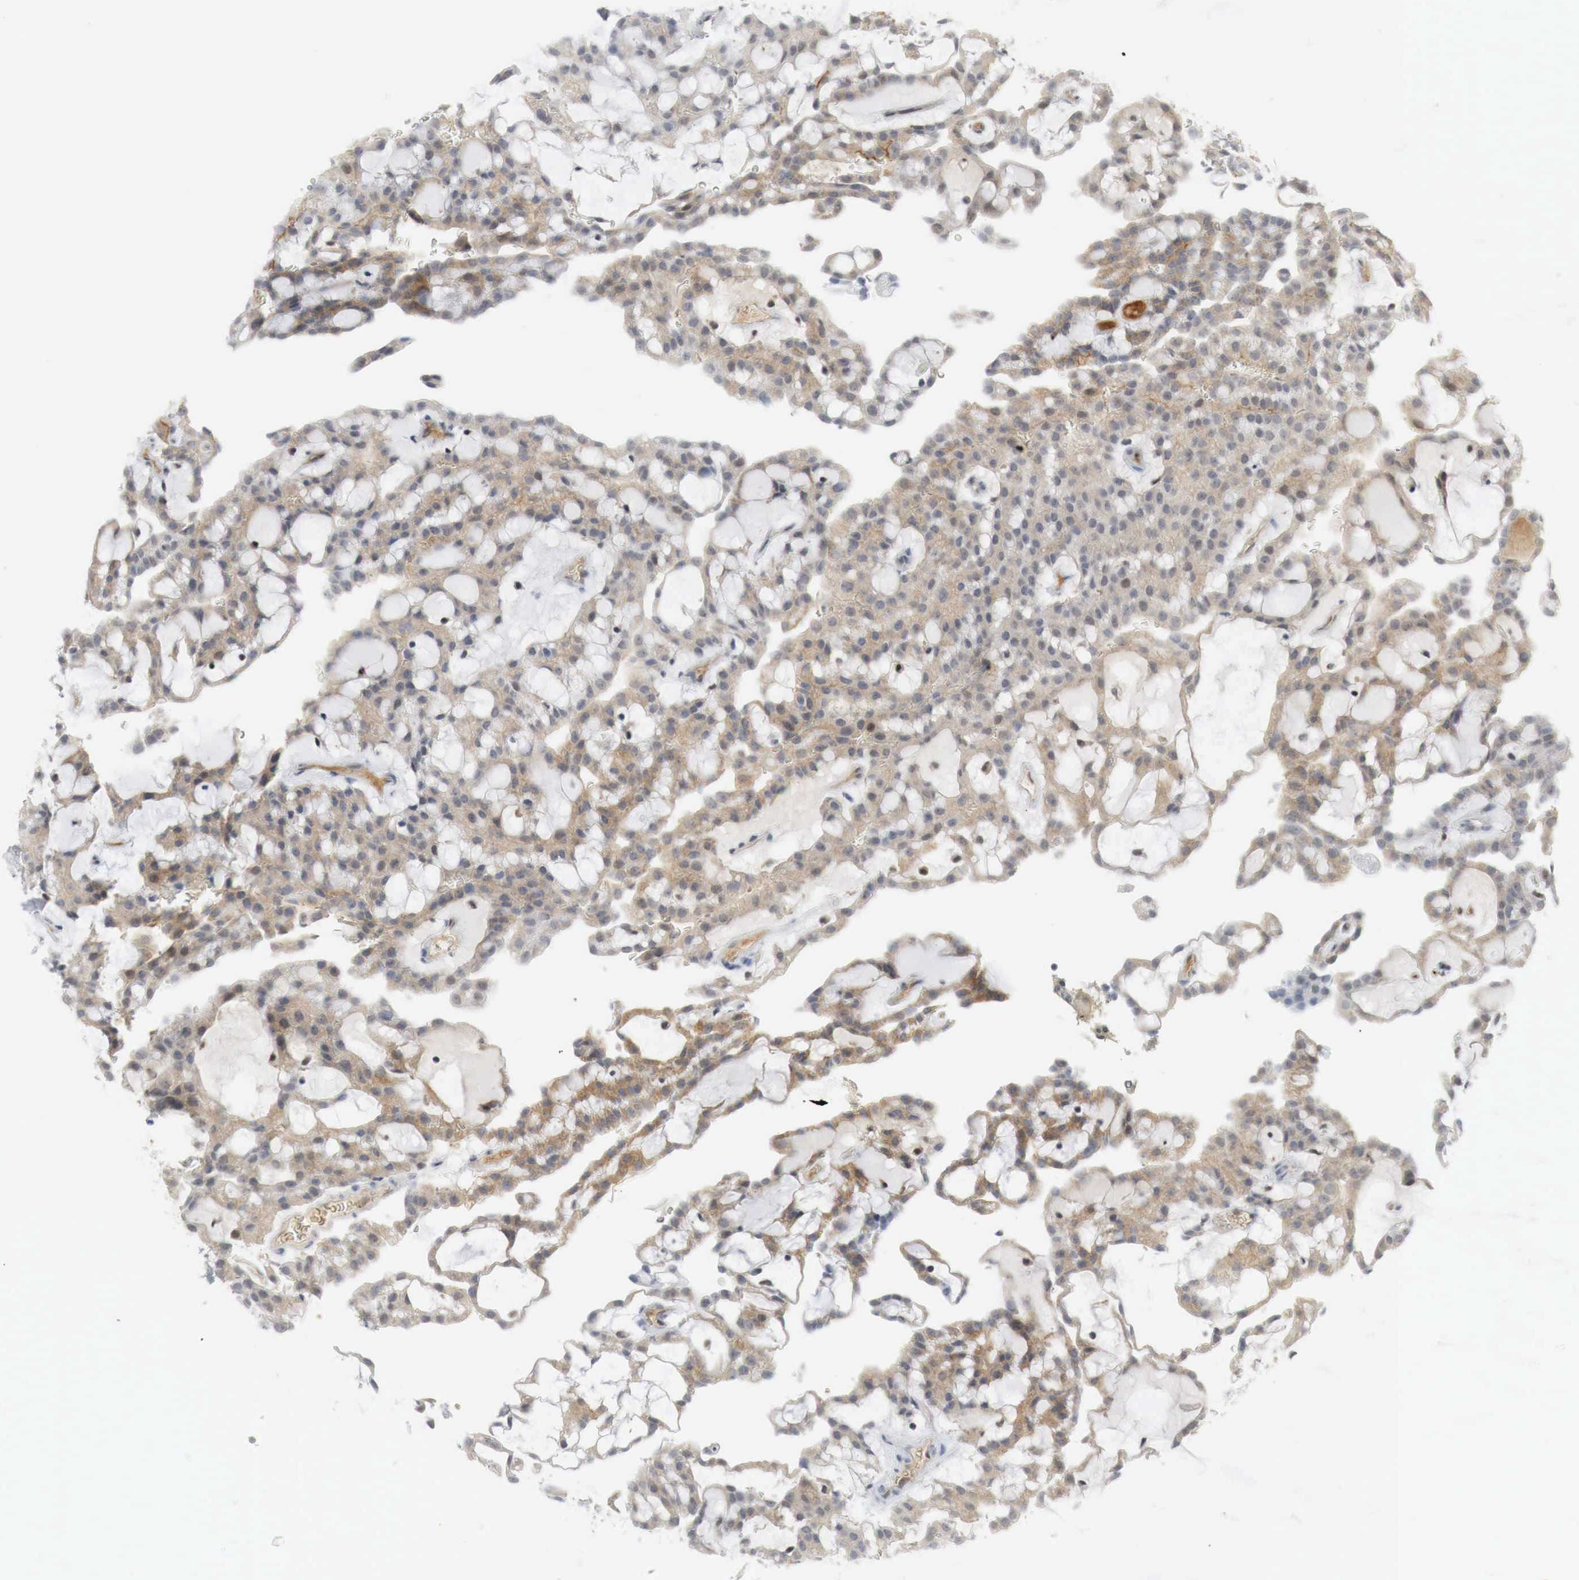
{"staining": {"intensity": "moderate", "quantity": "25%-75%", "location": "cytoplasmic/membranous,nuclear"}, "tissue": "renal cancer", "cell_type": "Tumor cells", "image_type": "cancer", "snomed": [{"axis": "morphology", "description": "Adenocarcinoma, NOS"}, {"axis": "topography", "description": "Kidney"}], "caption": "A photomicrograph of renal adenocarcinoma stained for a protein exhibits moderate cytoplasmic/membranous and nuclear brown staining in tumor cells. (DAB = brown stain, brightfield microscopy at high magnification).", "gene": "MYC", "patient": {"sex": "male", "age": 63}}